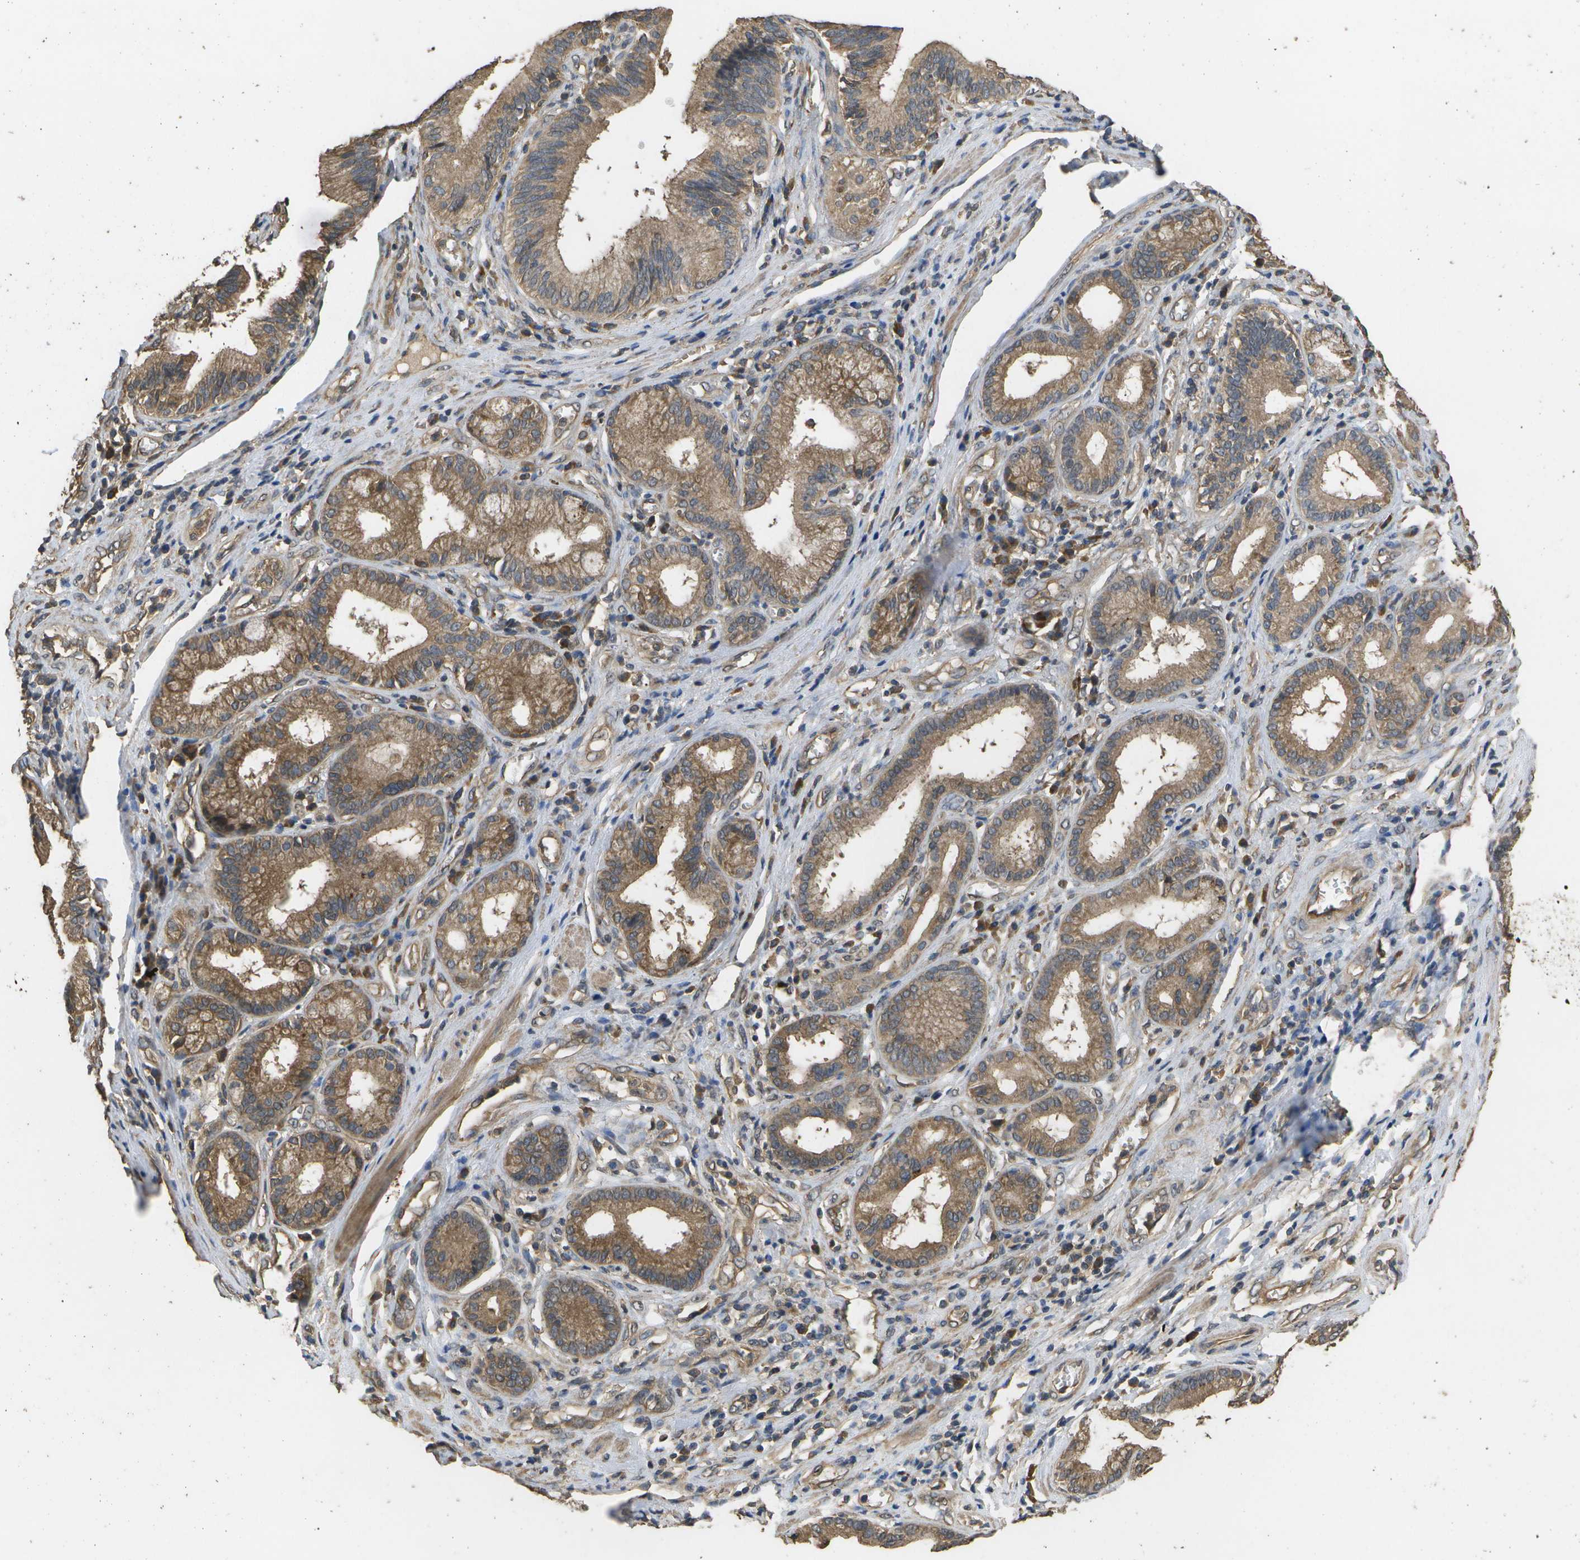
{"staining": {"intensity": "moderate", "quantity": ">75%", "location": "cytoplasmic/membranous"}, "tissue": "pancreatic cancer", "cell_type": "Tumor cells", "image_type": "cancer", "snomed": [{"axis": "morphology", "description": "Adenocarcinoma, NOS"}, {"axis": "topography", "description": "Pancreas"}], "caption": "Immunohistochemical staining of human pancreatic cancer (adenocarcinoma) exhibits medium levels of moderate cytoplasmic/membranous staining in approximately >75% of tumor cells. (Brightfield microscopy of DAB IHC at high magnification).", "gene": "SACS", "patient": {"sex": "female", "age": 75}}